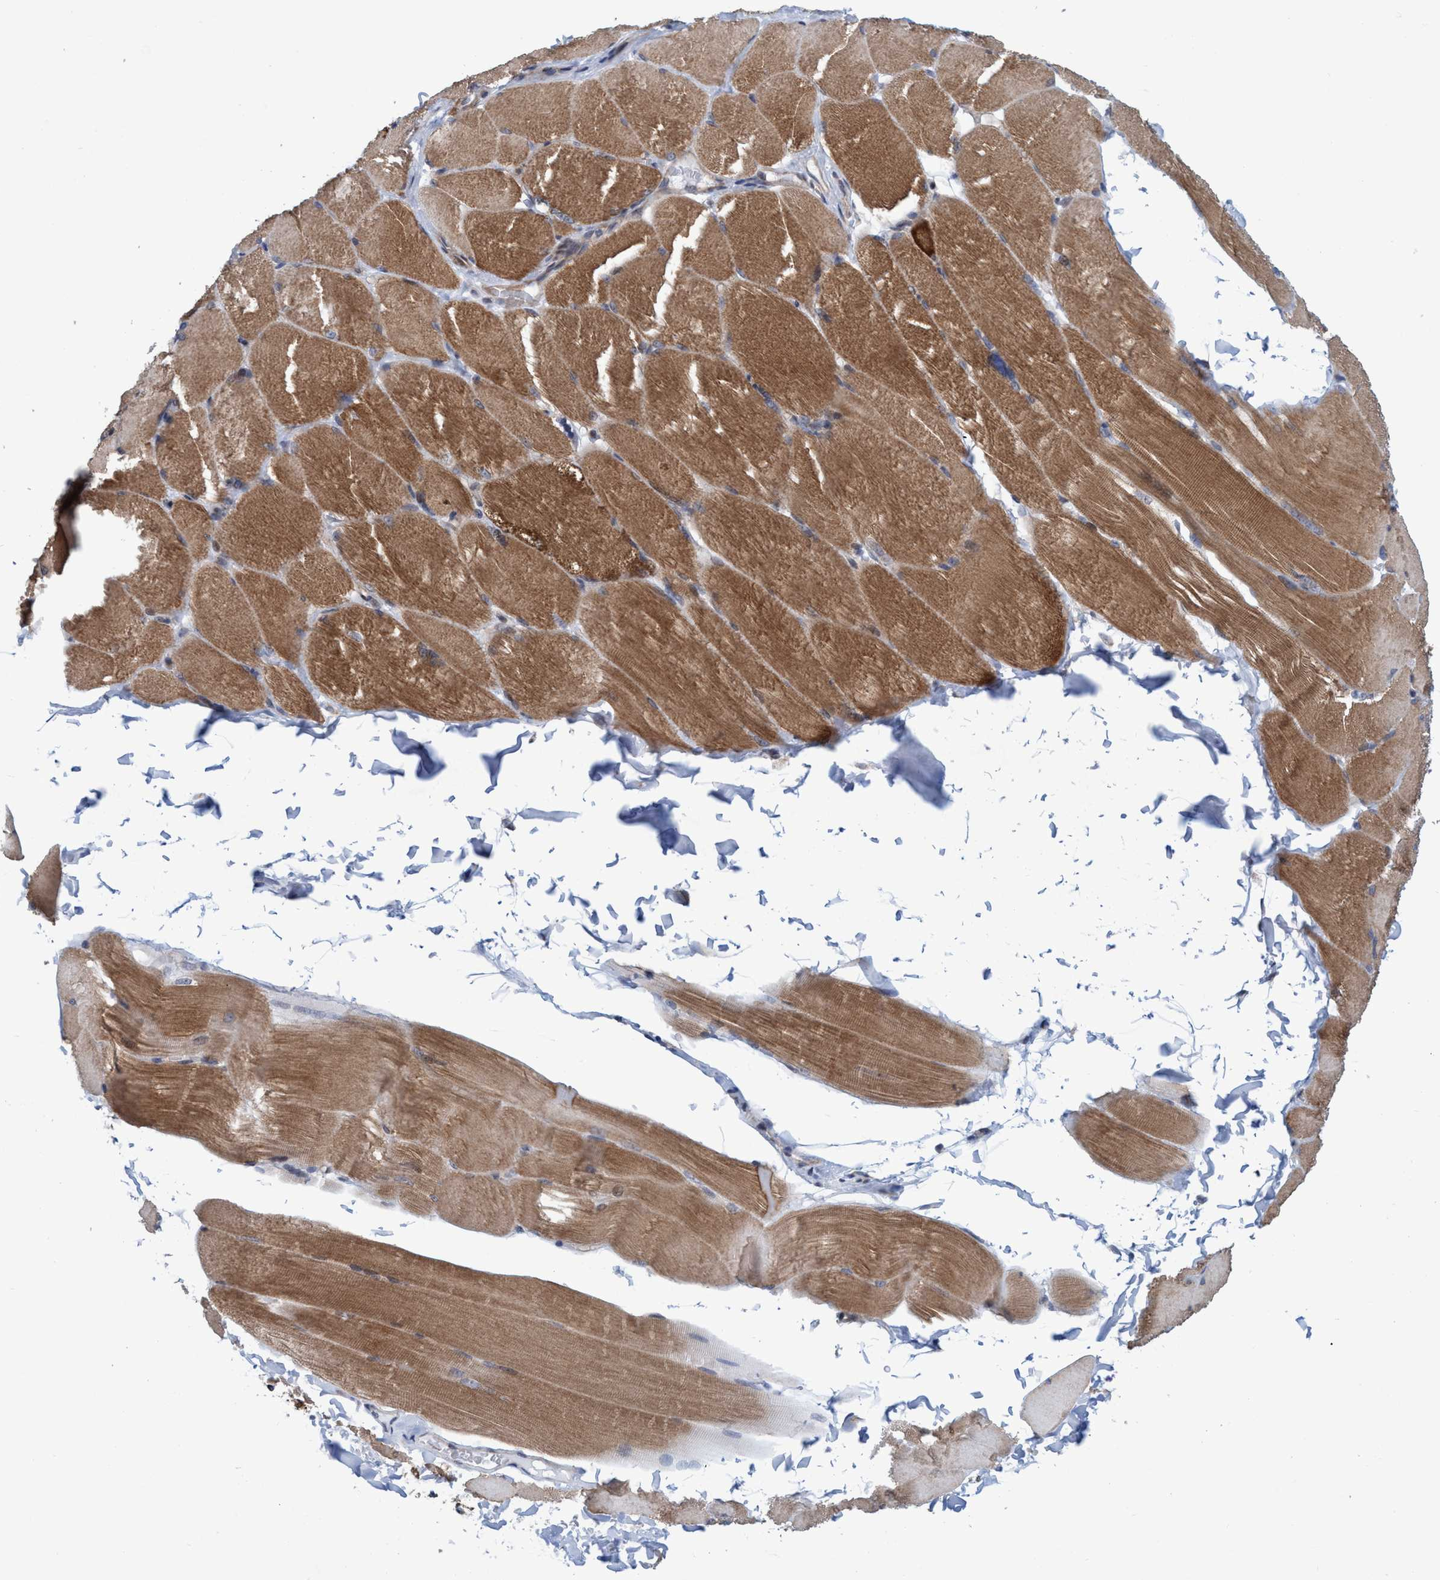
{"staining": {"intensity": "moderate", "quantity": ">75%", "location": "cytoplasmic/membranous"}, "tissue": "skeletal muscle", "cell_type": "Myocytes", "image_type": "normal", "snomed": [{"axis": "morphology", "description": "Normal tissue, NOS"}, {"axis": "topography", "description": "Skin"}, {"axis": "topography", "description": "Skeletal muscle"}], "caption": "Skeletal muscle stained with a brown dye shows moderate cytoplasmic/membranous positive staining in approximately >75% of myocytes.", "gene": "POLR1F", "patient": {"sex": "male", "age": 83}}